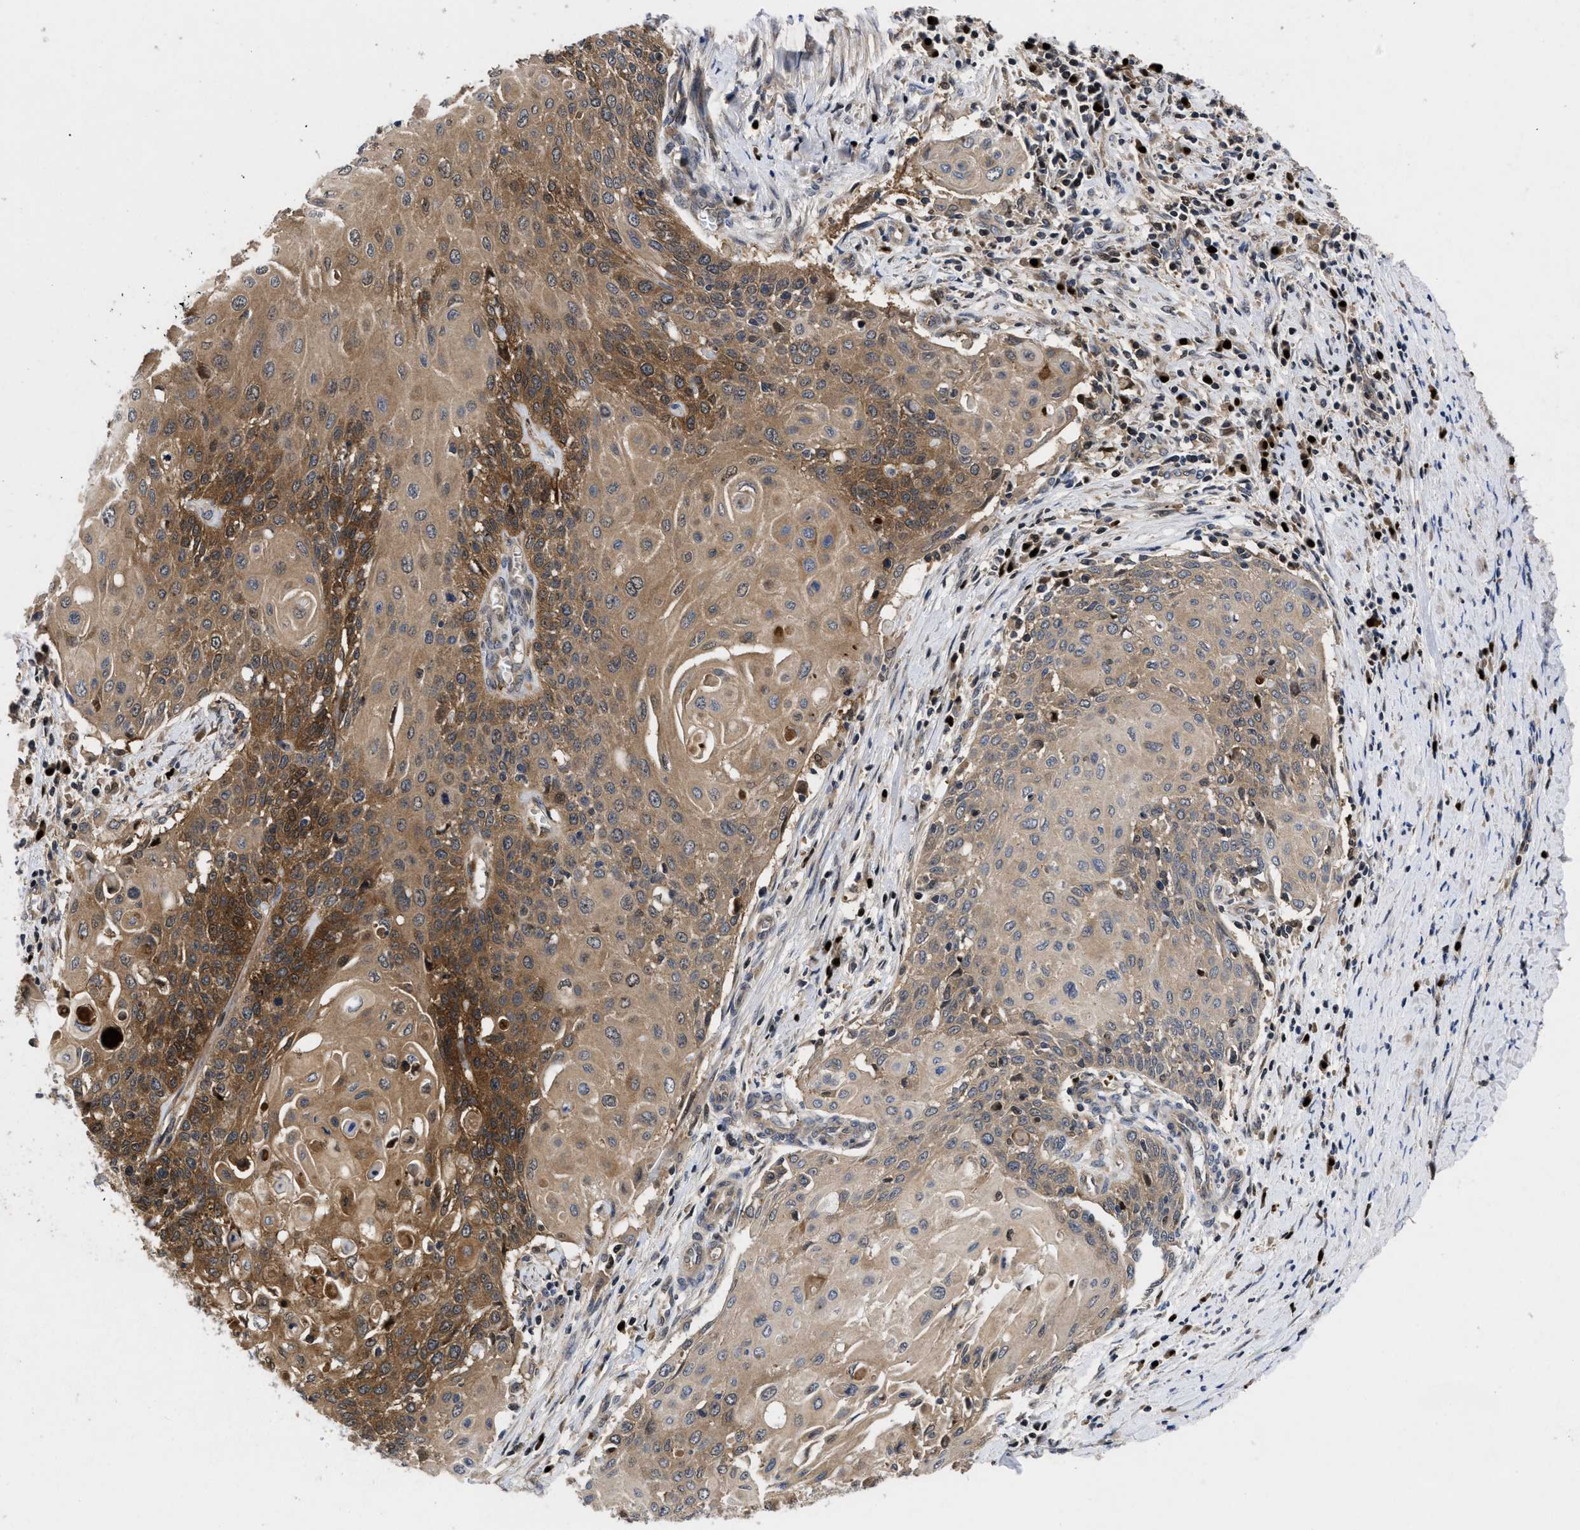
{"staining": {"intensity": "moderate", "quantity": ">75%", "location": "cytoplasmic/membranous"}, "tissue": "cervical cancer", "cell_type": "Tumor cells", "image_type": "cancer", "snomed": [{"axis": "morphology", "description": "Squamous cell carcinoma, NOS"}, {"axis": "topography", "description": "Cervix"}], "caption": "Squamous cell carcinoma (cervical) tissue reveals moderate cytoplasmic/membranous expression in approximately >75% of tumor cells, visualized by immunohistochemistry.", "gene": "FAM200A", "patient": {"sex": "female", "age": 39}}